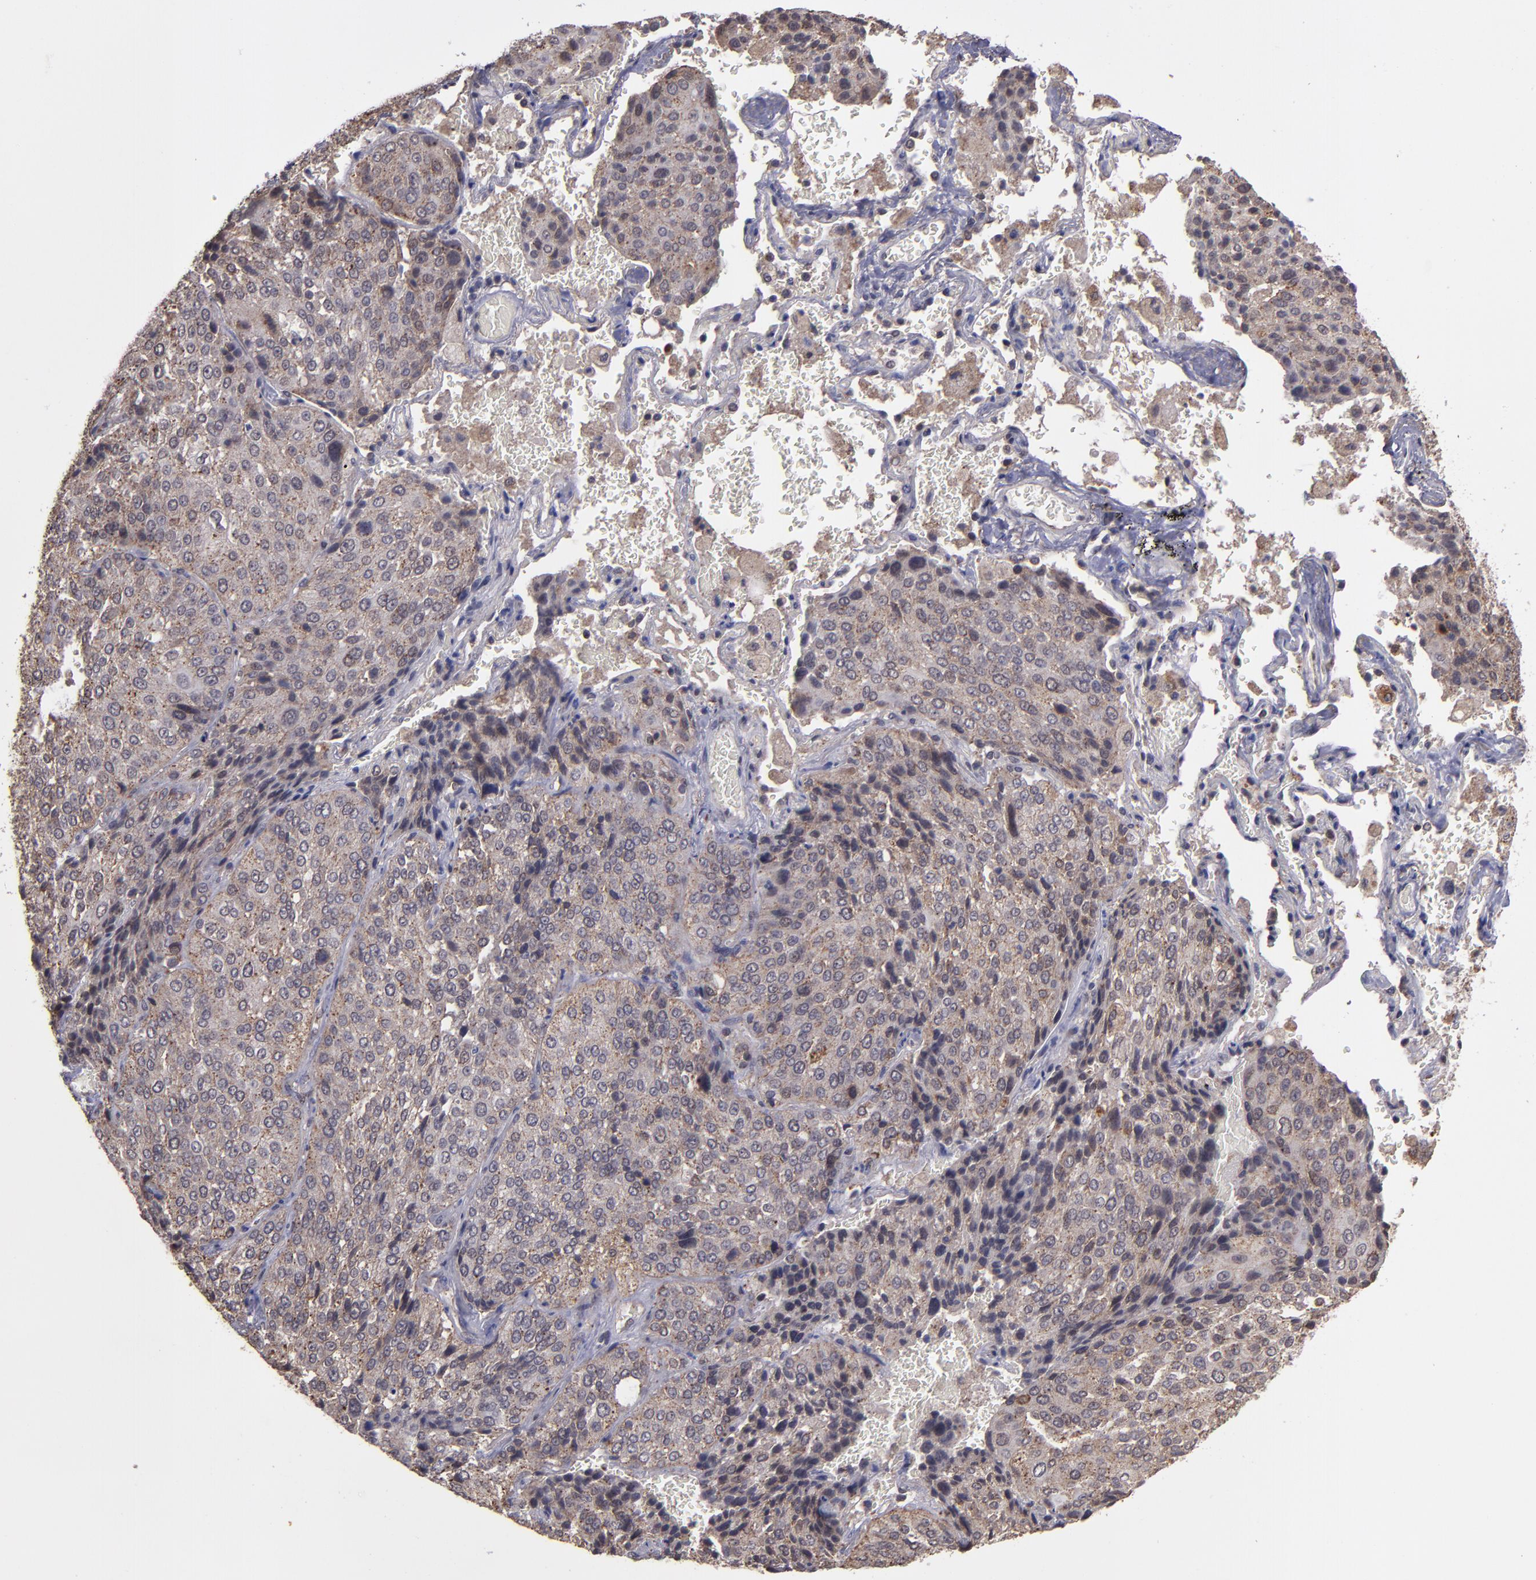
{"staining": {"intensity": "weak", "quantity": "25%-75%", "location": "cytoplasmic/membranous"}, "tissue": "lung cancer", "cell_type": "Tumor cells", "image_type": "cancer", "snomed": [{"axis": "morphology", "description": "Squamous cell carcinoma, NOS"}, {"axis": "topography", "description": "Lung"}], "caption": "Lung squamous cell carcinoma stained for a protein shows weak cytoplasmic/membranous positivity in tumor cells. Nuclei are stained in blue.", "gene": "SIPA1L1", "patient": {"sex": "male", "age": 54}}